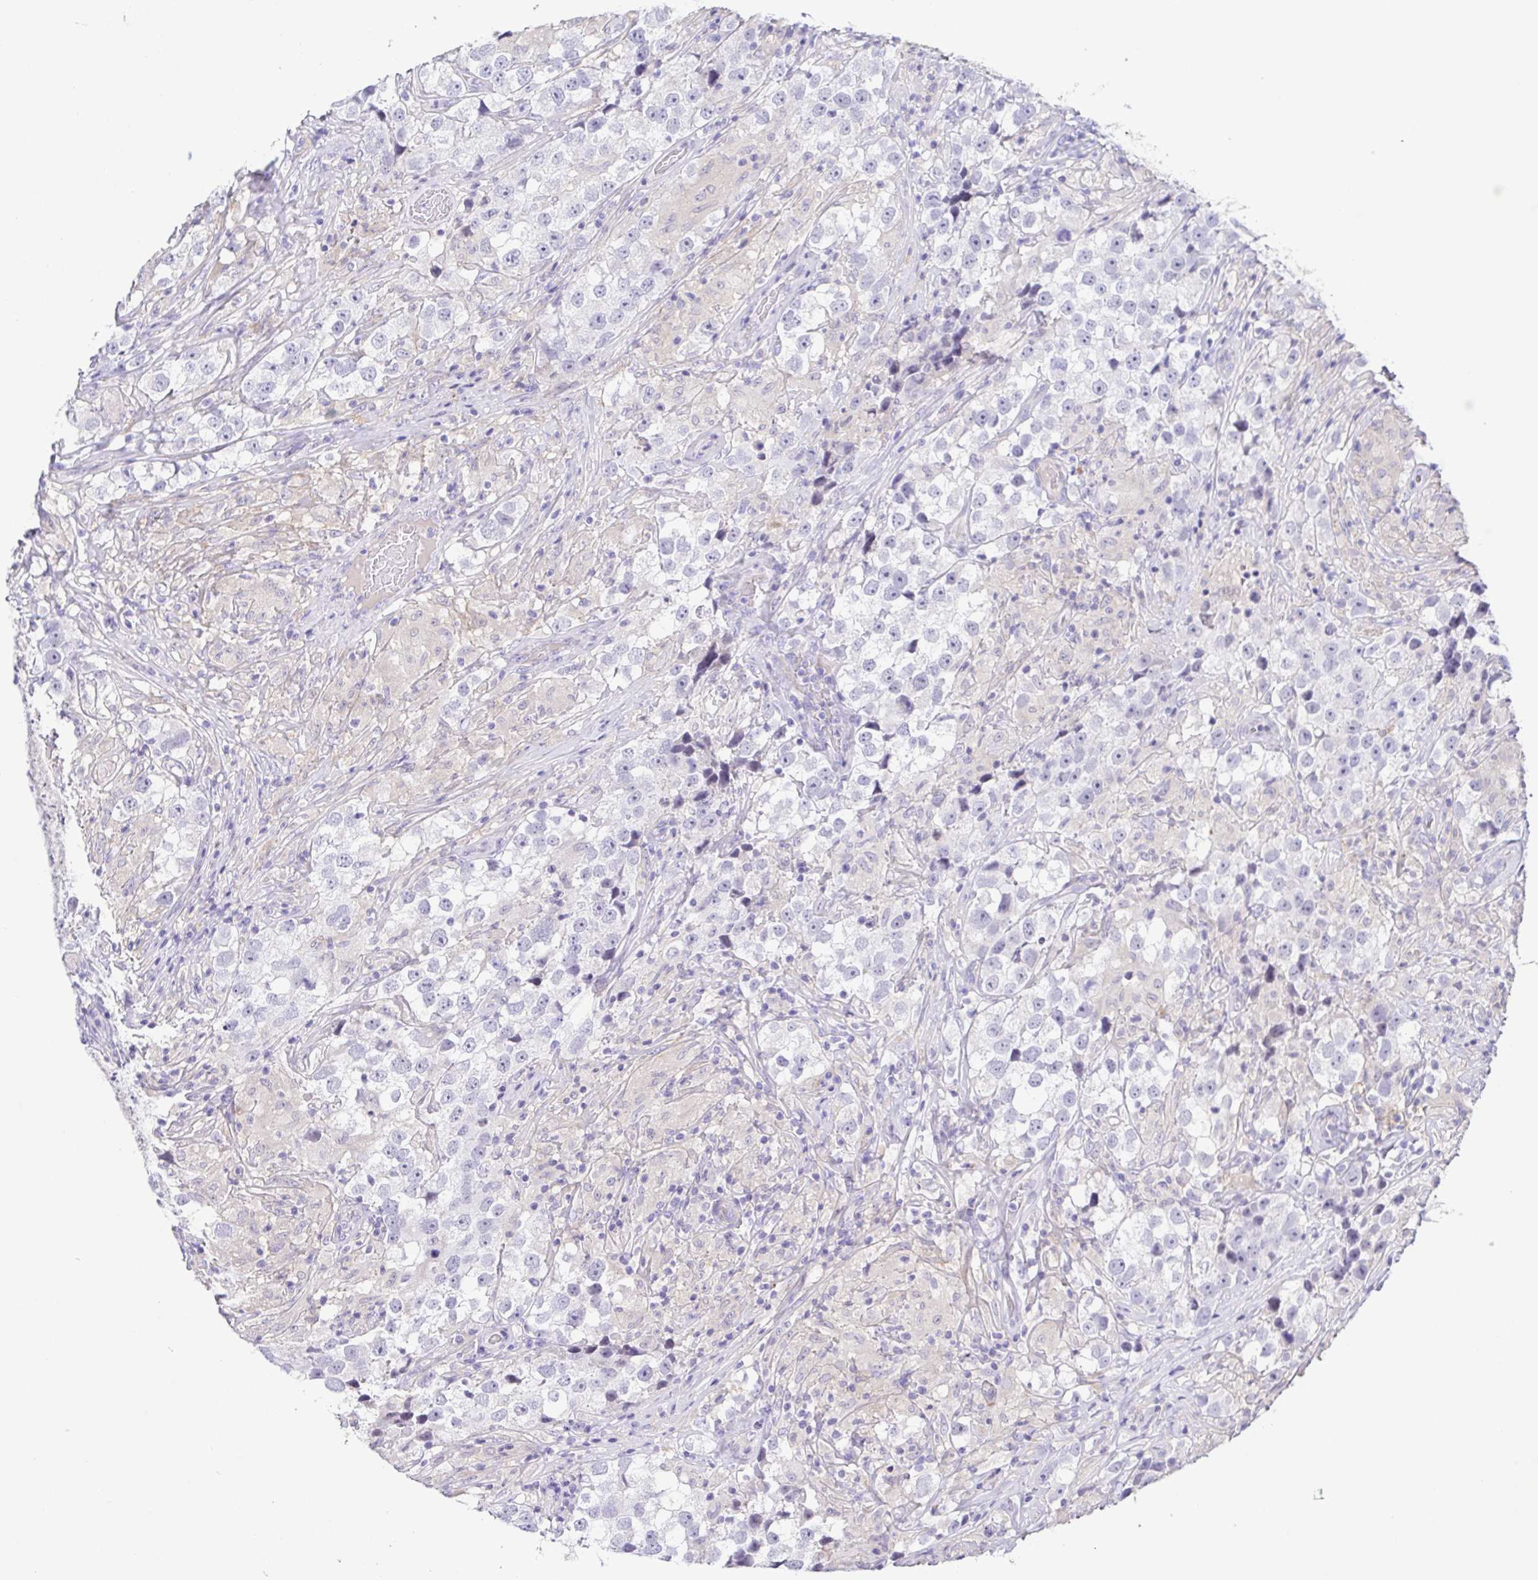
{"staining": {"intensity": "negative", "quantity": "none", "location": "none"}, "tissue": "testis cancer", "cell_type": "Tumor cells", "image_type": "cancer", "snomed": [{"axis": "morphology", "description": "Seminoma, NOS"}, {"axis": "topography", "description": "Testis"}], "caption": "Tumor cells show no significant positivity in seminoma (testis).", "gene": "TERT", "patient": {"sex": "male", "age": 46}}